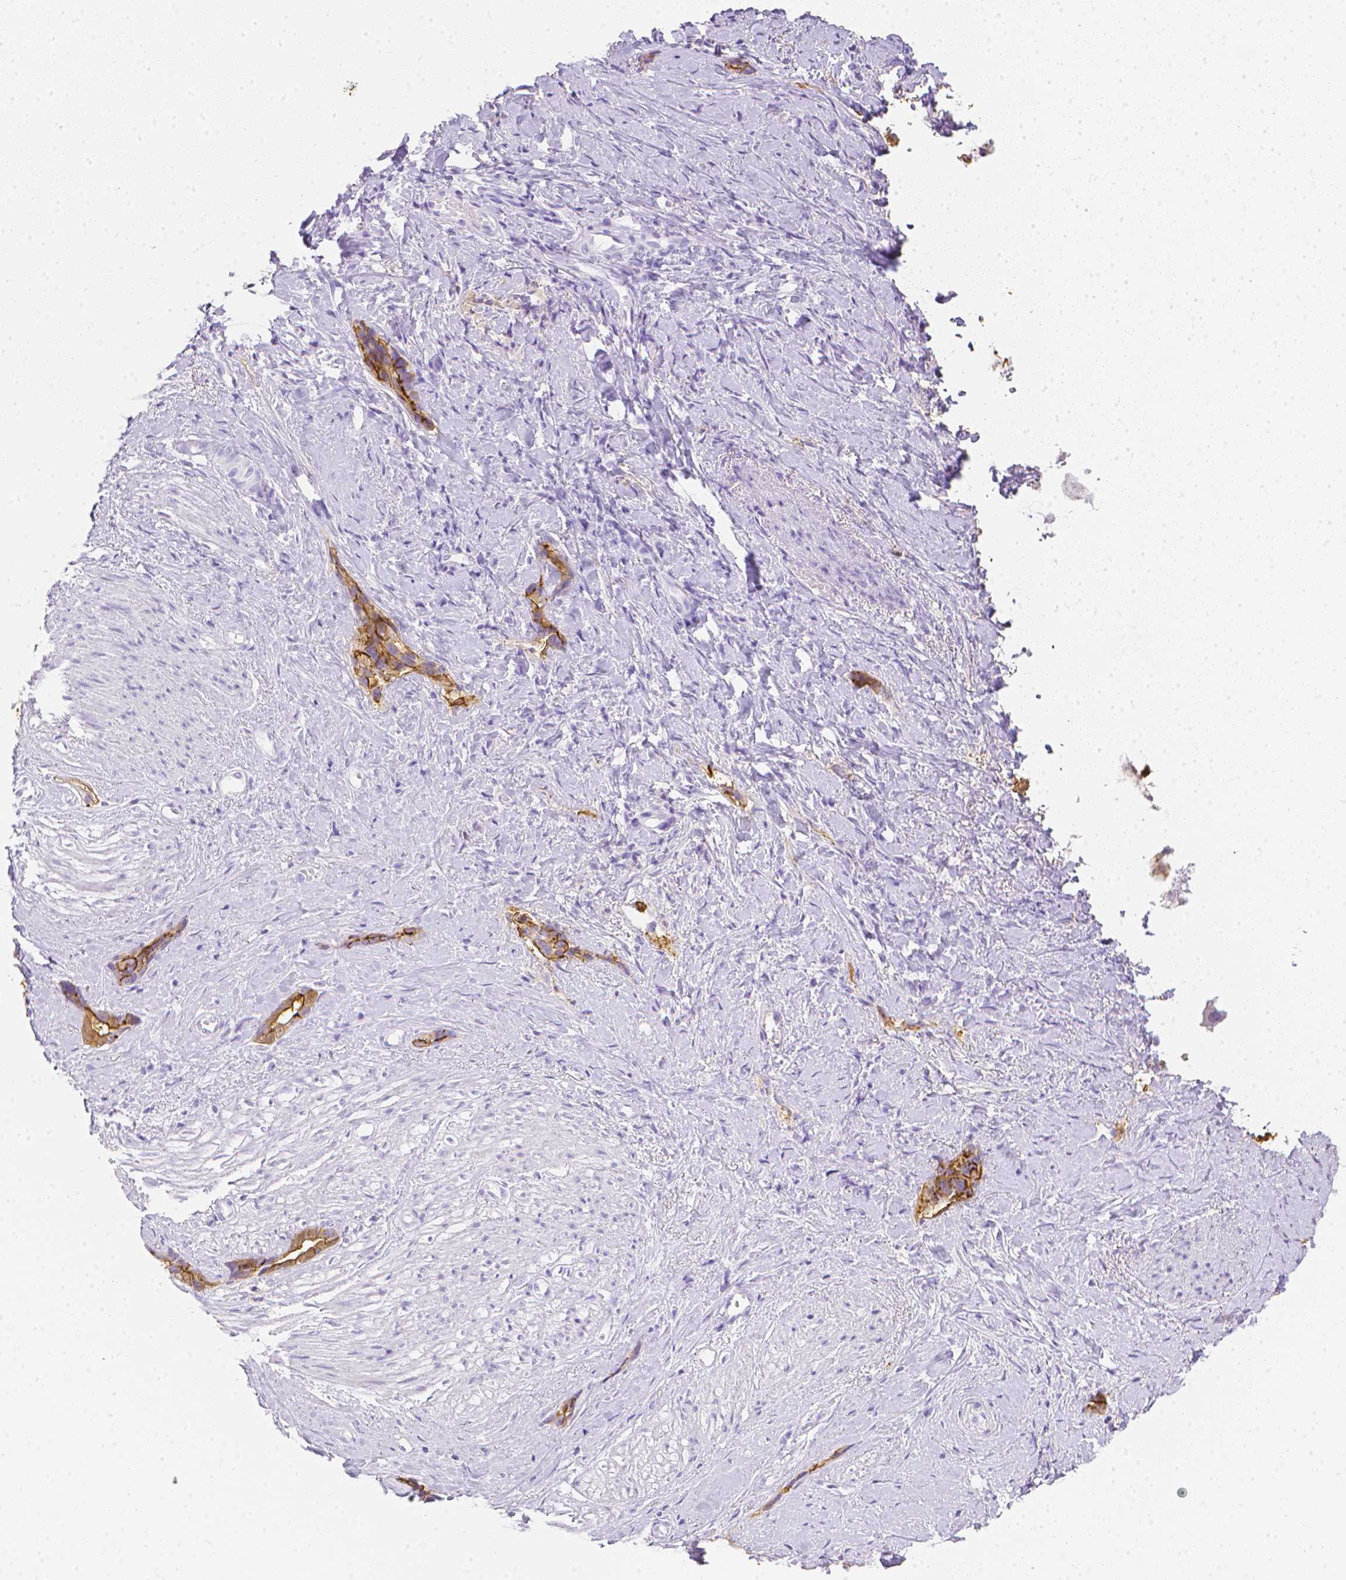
{"staining": {"intensity": "moderate", "quantity": ">75%", "location": "cytoplasmic/membranous"}, "tissue": "stomach cancer", "cell_type": "Tumor cells", "image_type": "cancer", "snomed": [{"axis": "morphology", "description": "Adenocarcinoma, NOS"}, {"axis": "topography", "description": "Stomach"}], "caption": "Stomach cancer (adenocarcinoma) stained for a protein (brown) displays moderate cytoplasmic/membranous positive staining in about >75% of tumor cells.", "gene": "LGALS4", "patient": {"sex": "male", "age": 55}}